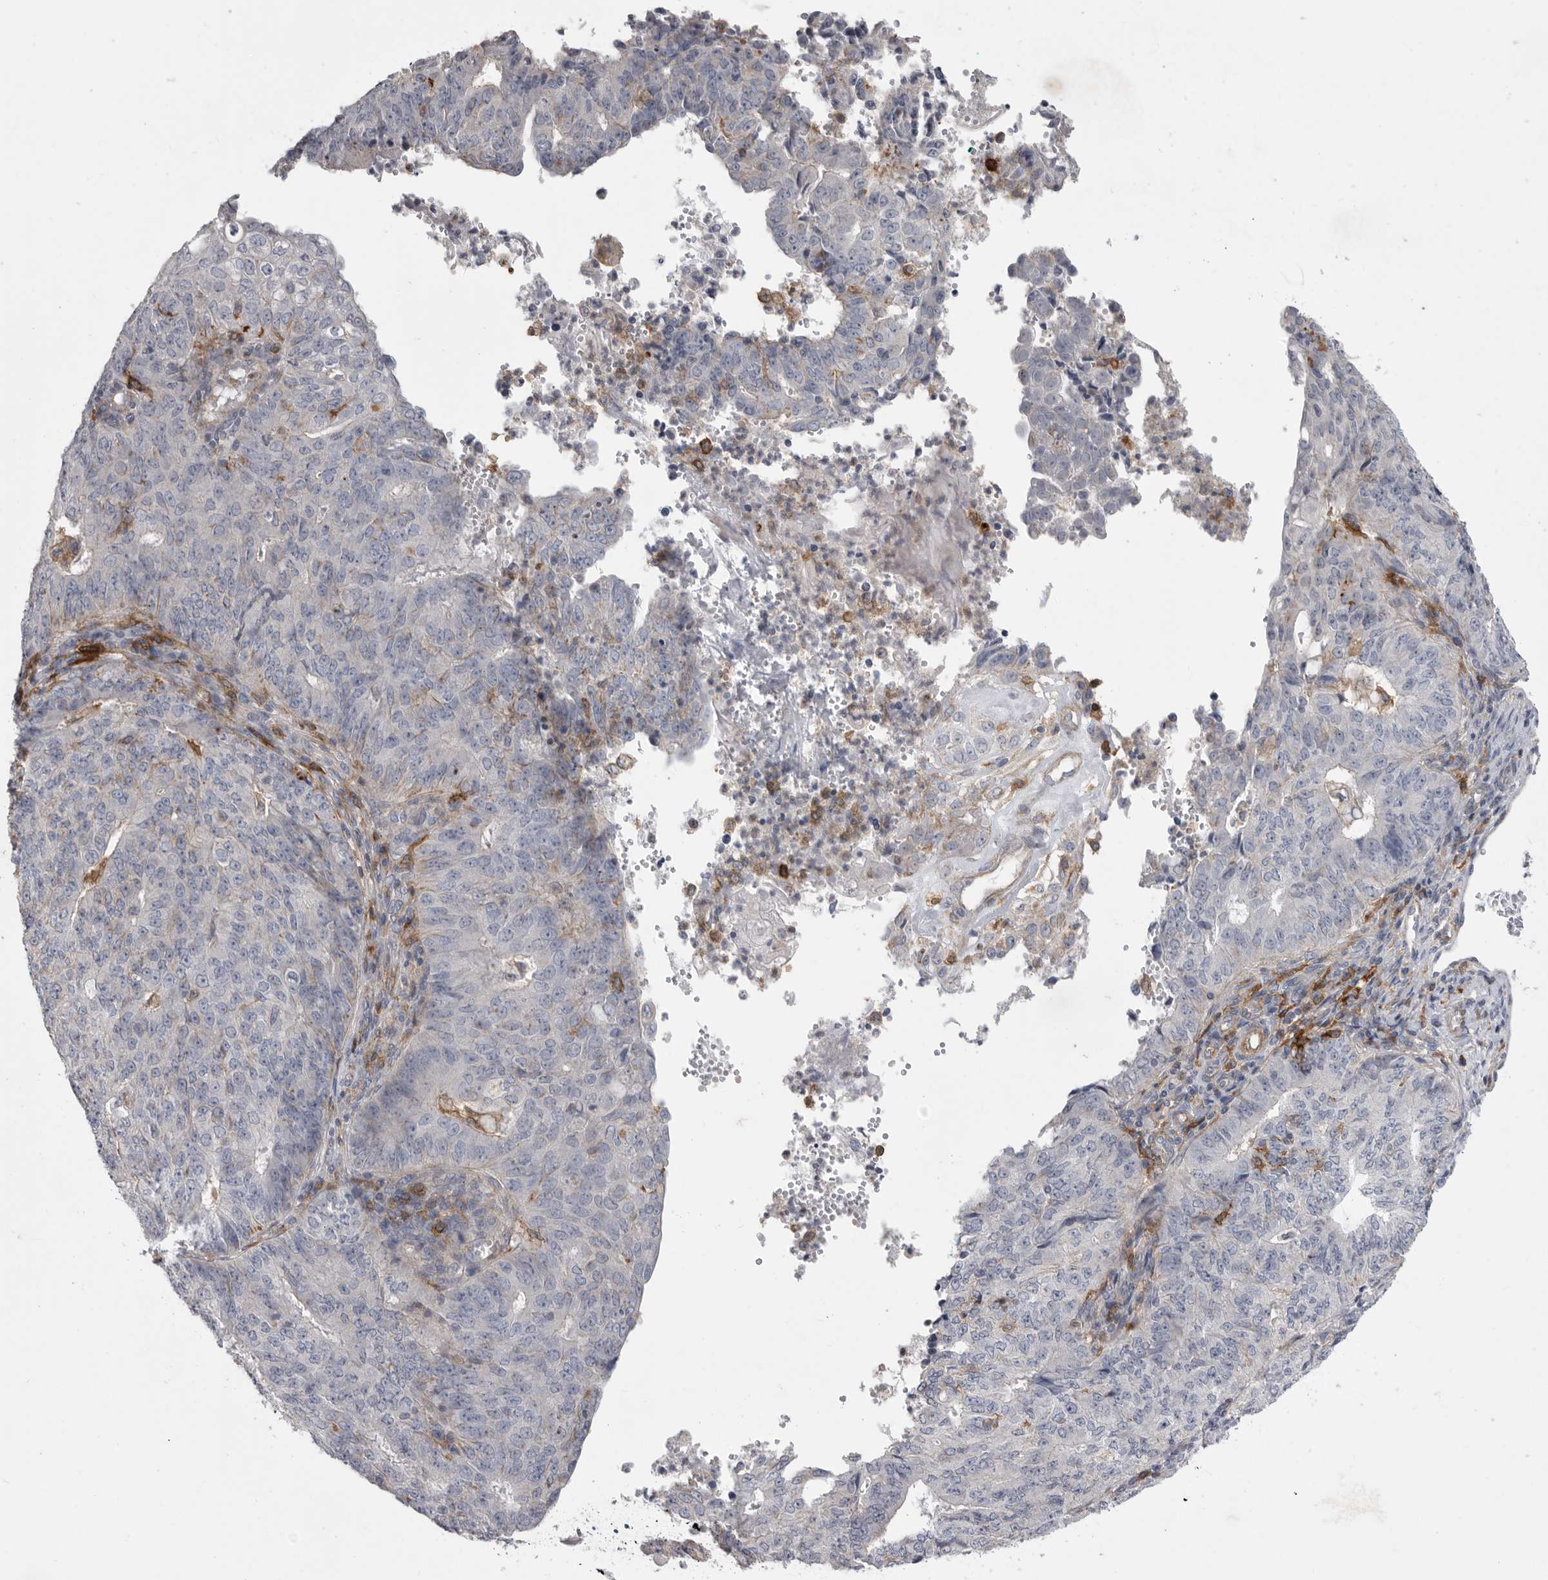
{"staining": {"intensity": "negative", "quantity": "none", "location": "none"}, "tissue": "endometrial cancer", "cell_type": "Tumor cells", "image_type": "cancer", "snomed": [{"axis": "morphology", "description": "Adenocarcinoma, NOS"}, {"axis": "topography", "description": "Endometrium"}], "caption": "This is an immunohistochemistry (IHC) histopathology image of adenocarcinoma (endometrial). There is no positivity in tumor cells.", "gene": "SIGLEC10", "patient": {"sex": "female", "age": 32}}